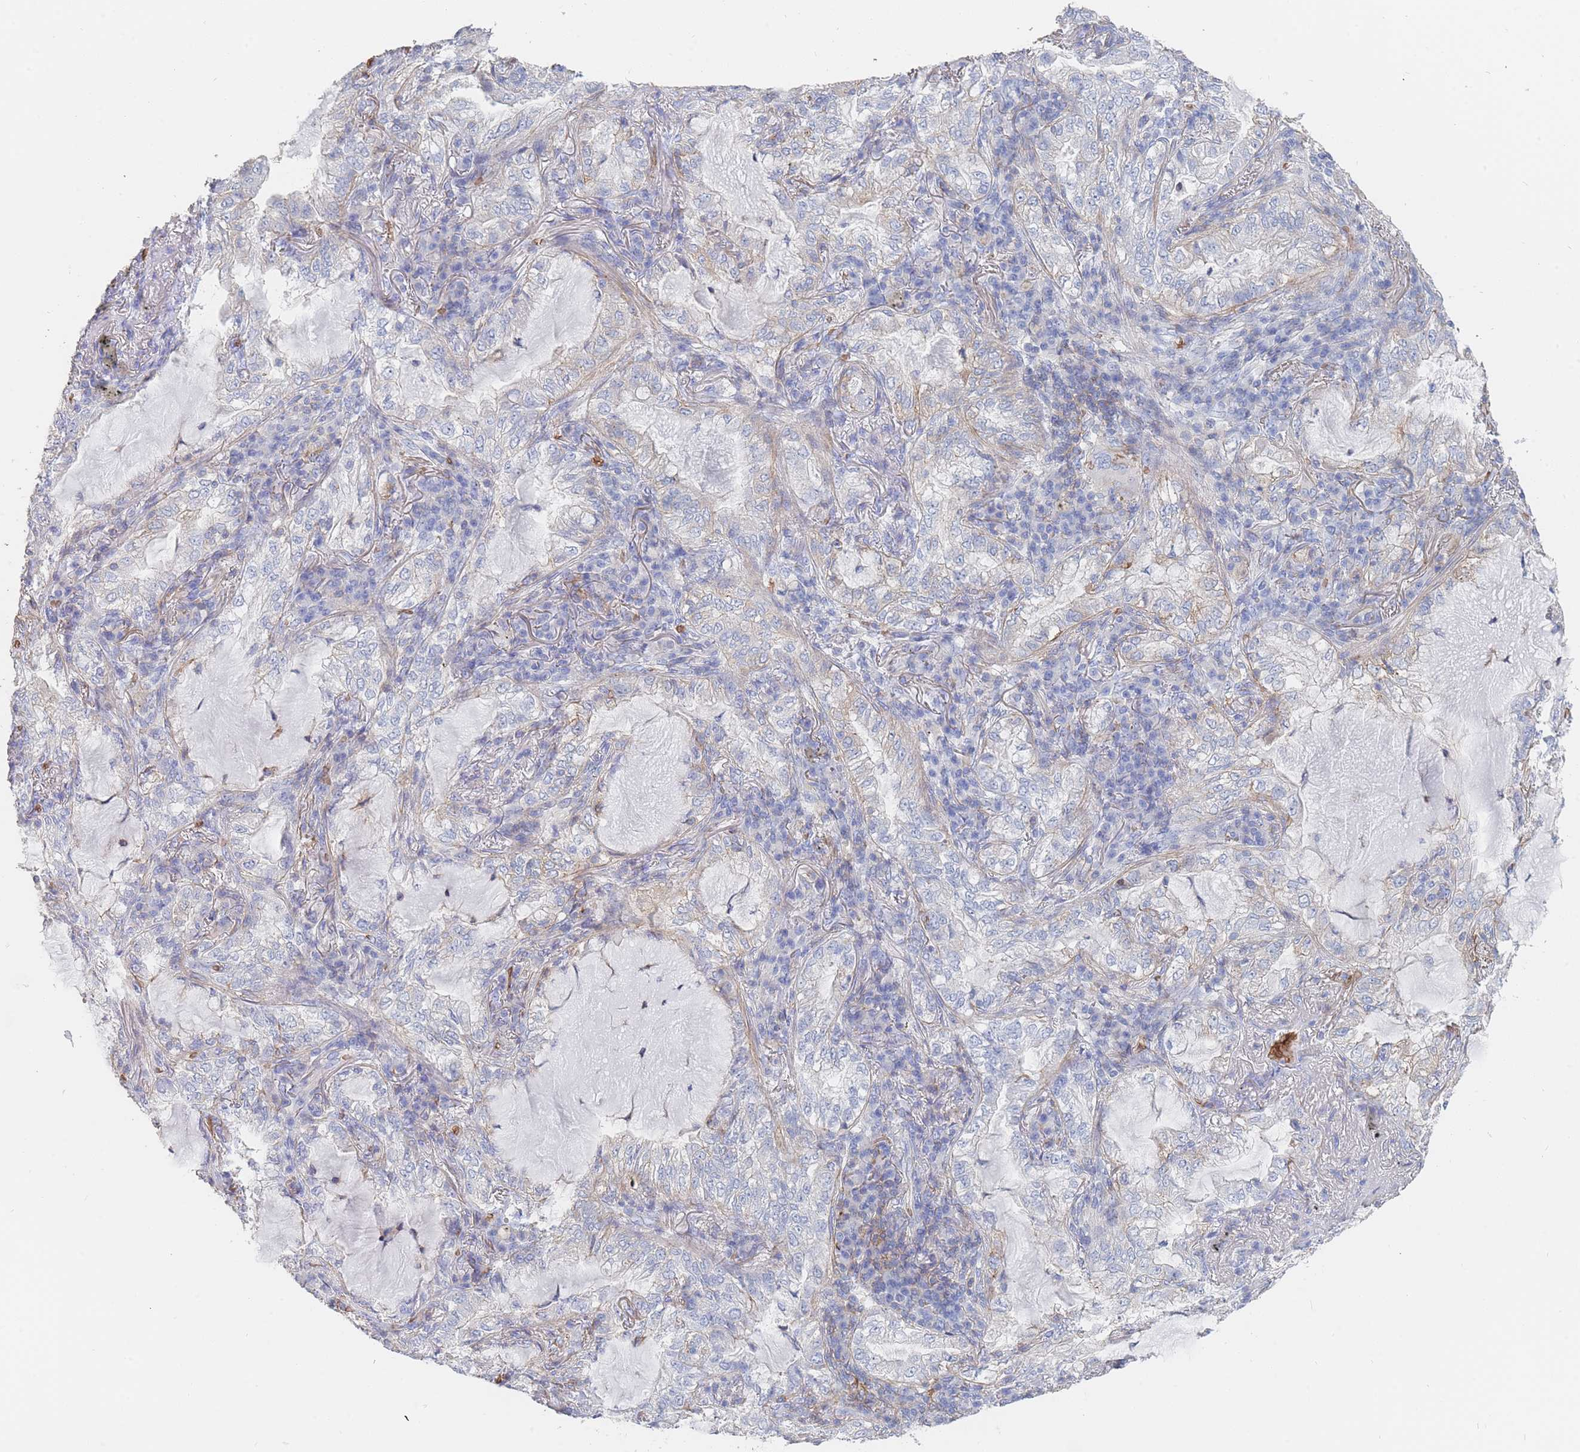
{"staining": {"intensity": "negative", "quantity": "none", "location": "none"}, "tissue": "lung cancer", "cell_type": "Tumor cells", "image_type": "cancer", "snomed": [{"axis": "morphology", "description": "Adenocarcinoma, NOS"}, {"axis": "topography", "description": "Lung"}], "caption": "Immunohistochemistry (IHC) image of lung cancer stained for a protein (brown), which demonstrates no staining in tumor cells. Brightfield microscopy of immunohistochemistry stained with DAB (brown) and hematoxylin (blue), captured at high magnification.", "gene": "SLC2A1", "patient": {"sex": "female", "age": 73}}